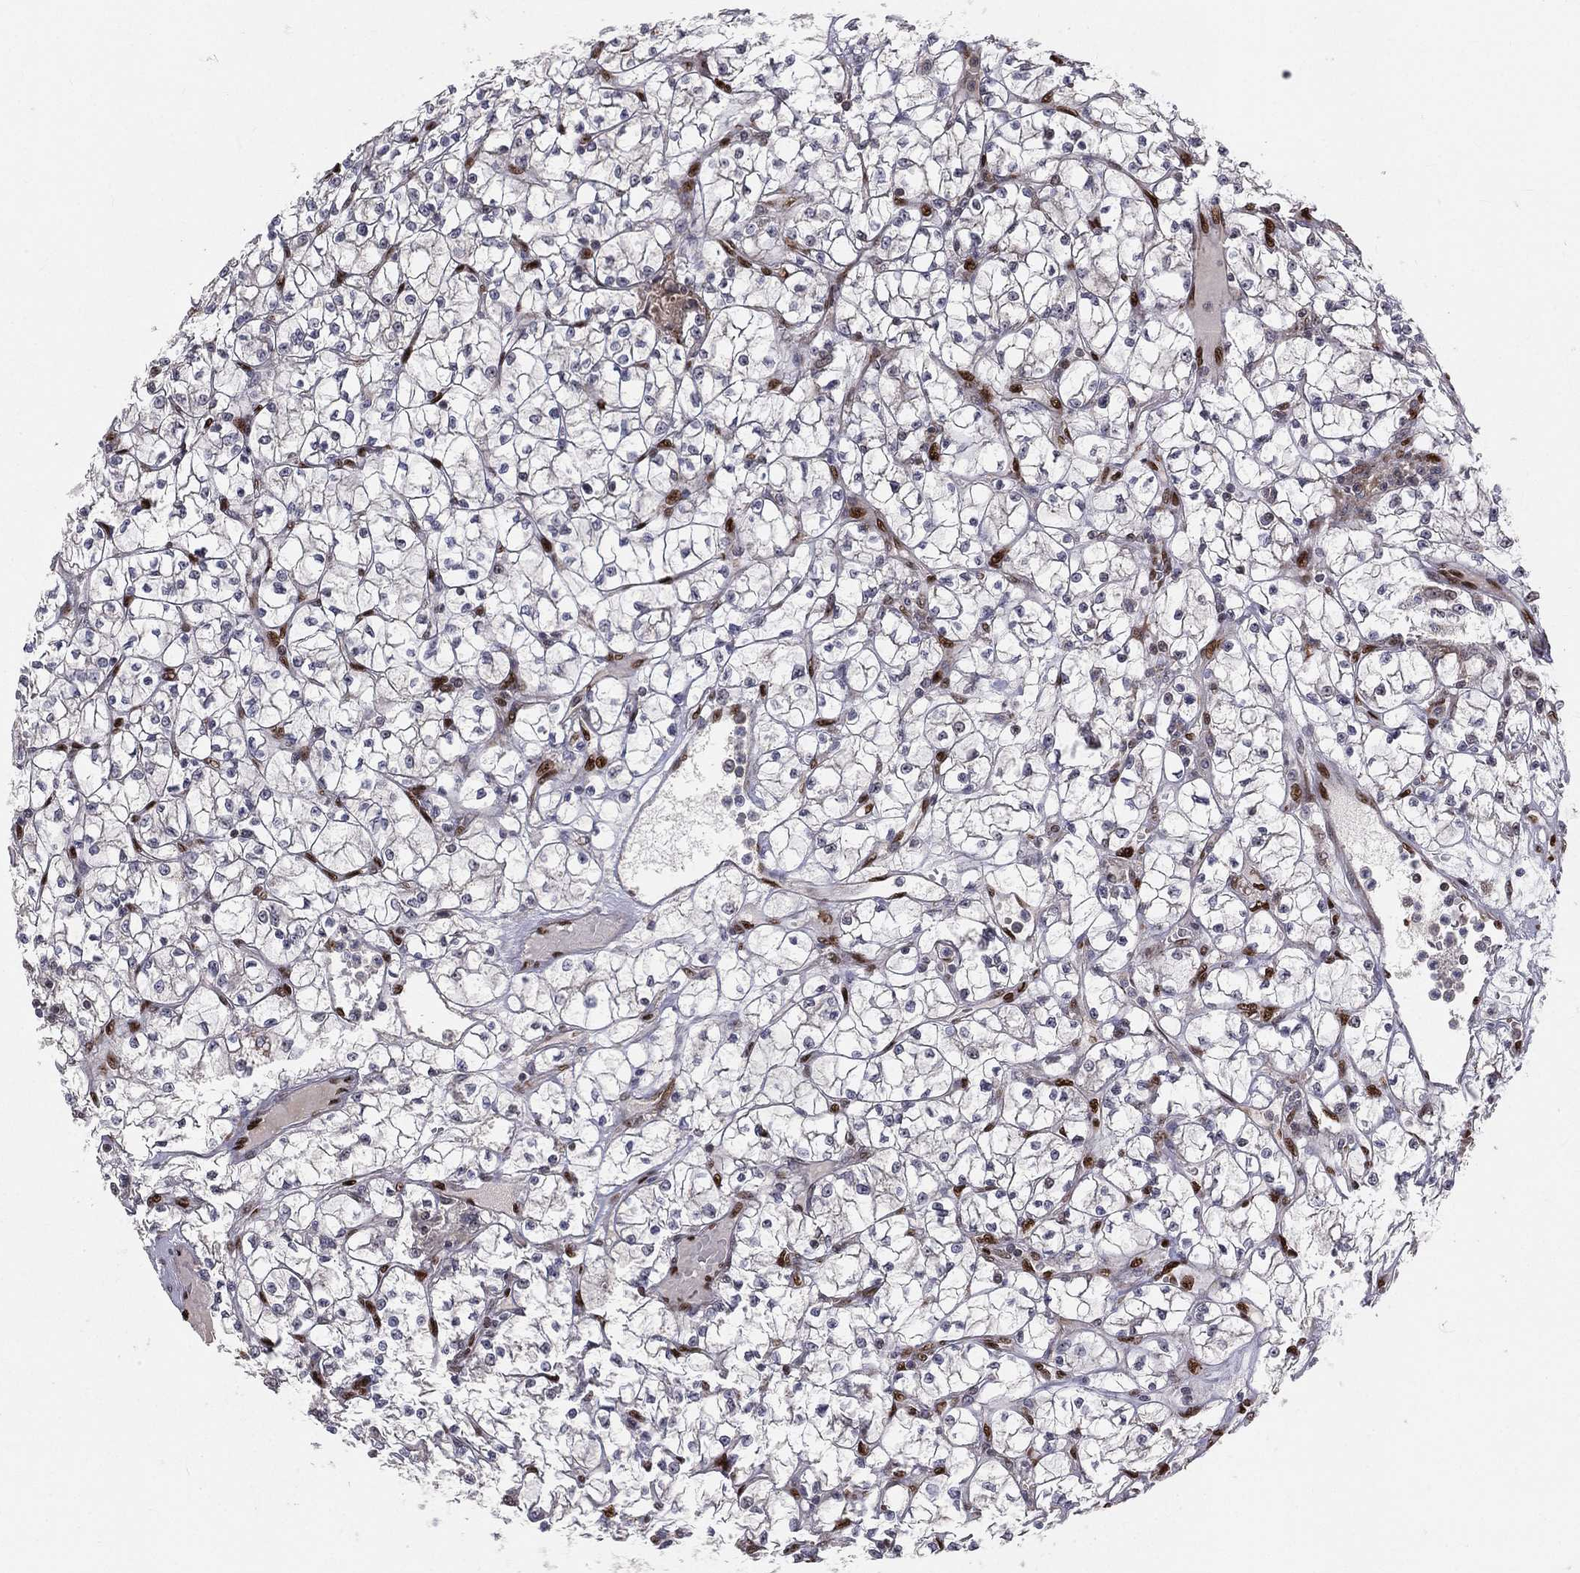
{"staining": {"intensity": "negative", "quantity": "none", "location": "none"}, "tissue": "renal cancer", "cell_type": "Tumor cells", "image_type": "cancer", "snomed": [{"axis": "morphology", "description": "Adenocarcinoma, NOS"}, {"axis": "topography", "description": "Kidney"}], "caption": "DAB (3,3'-diaminobenzidine) immunohistochemical staining of human renal cancer (adenocarcinoma) exhibits no significant positivity in tumor cells.", "gene": "ZEB1", "patient": {"sex": "female", "age": 64}}